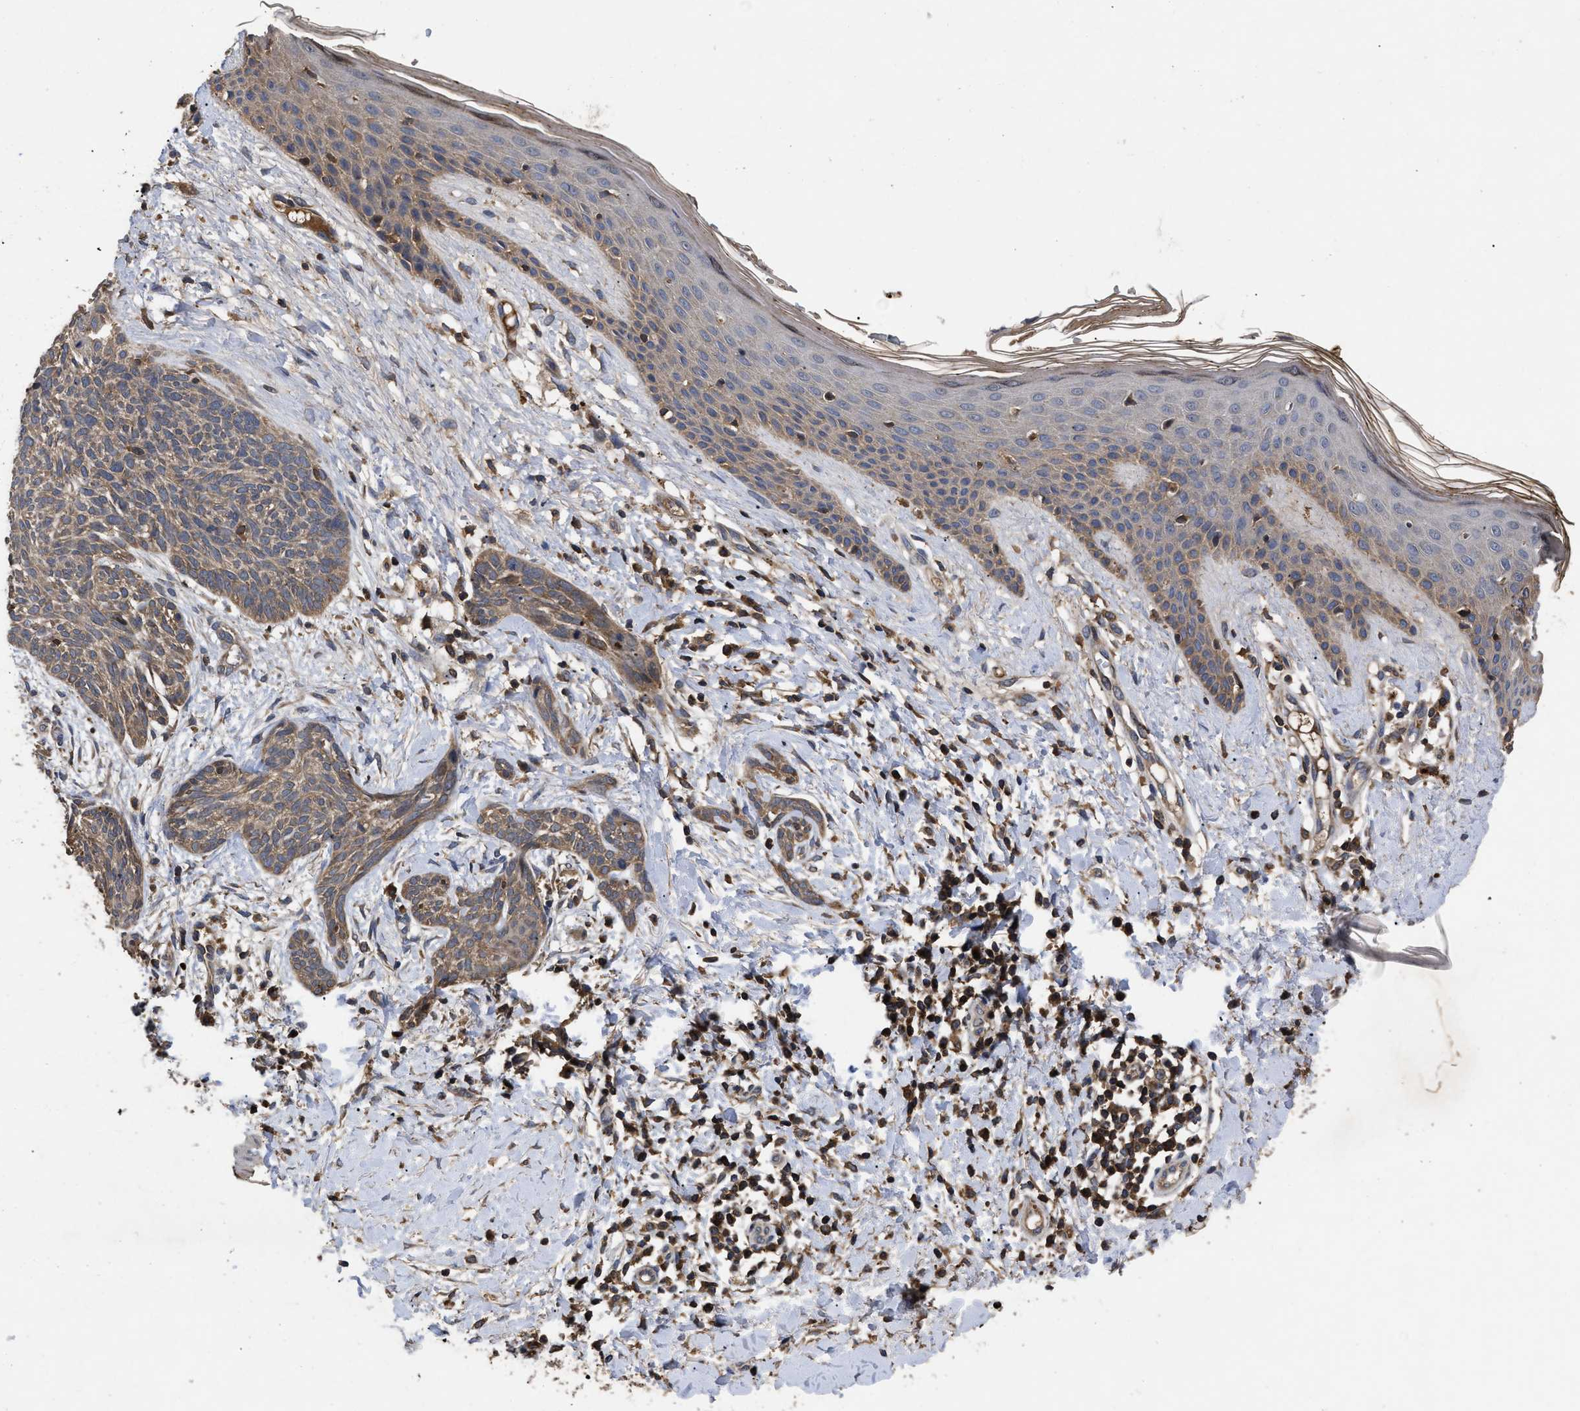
{"staining": {"intensity": "weak", "quantity": ">75%", "location": "cytoplasmic/membranous"}, "tissue": "skin cancer", "cell_type": "Tumor cells", "image_type": "cancer", "snomed": [{"axis": "morphology", "description": "Basal cell carcinoma"}, {"axis": "topography", "description": "Skin"}], "caption": "A photomicrograph showing weak cytoplasmic/membranous expression in about >75% of tumor cells in skin basal cell carcinoma, as visualized by brown immunohistochemical staining.", "gene": "LRRC3", "patient": {"sex": "female", "age": 59}}